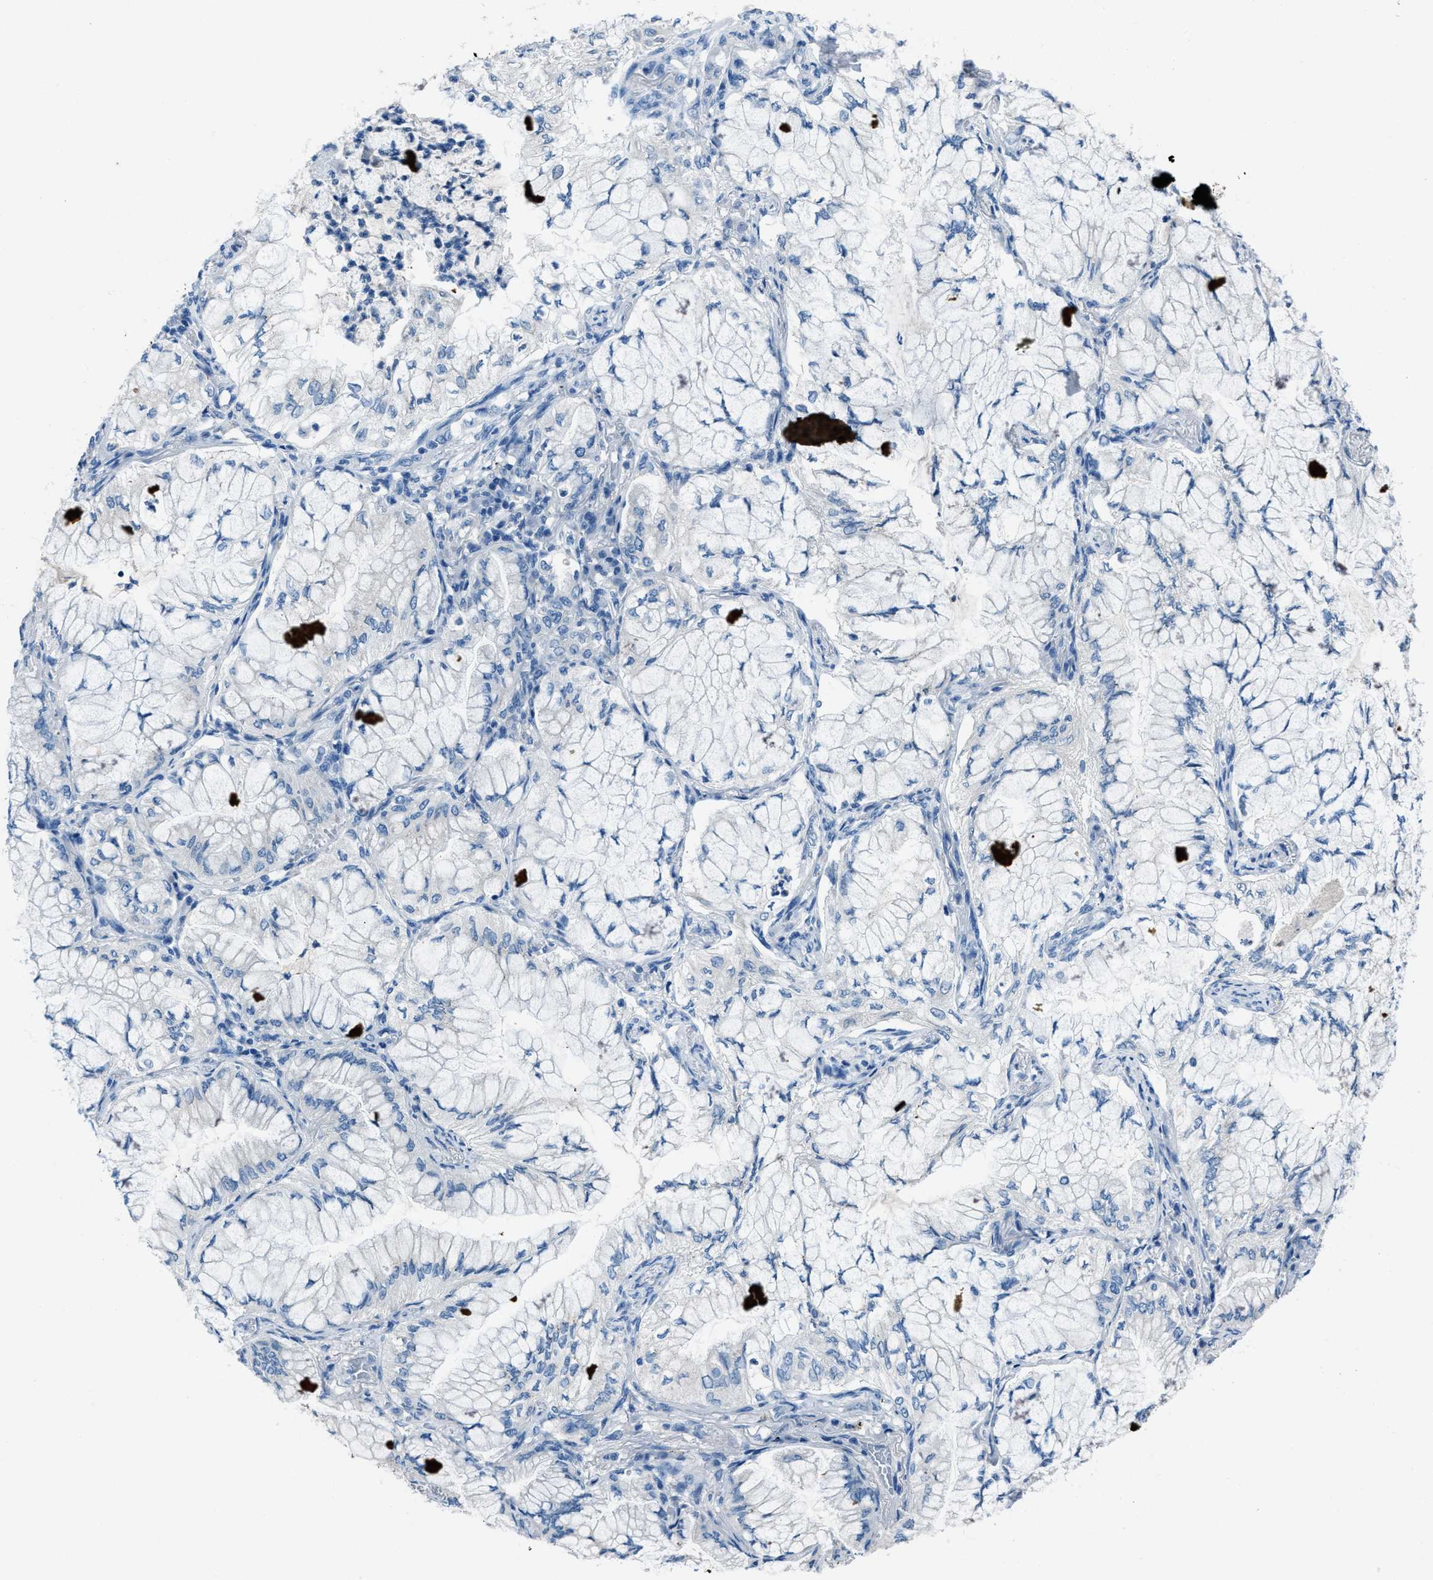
{"staining": {"intensity": "negative", "quantity": "none", "location": "none"}, "tissue": "lung cancer", "cell_type": "Tumor cells", "image_type": "cancer", "snomed": [{"axis": "morphology", "description": "Adenocarcinoma, NOS"}, {"axis": "topography", "description": "Lung"}], "caption": "Tumor cells are negative for brown protein staining in adenocarcinoma (lung).", "gene": "AMACR", "patient": {"sex": "female", "age": 70}}